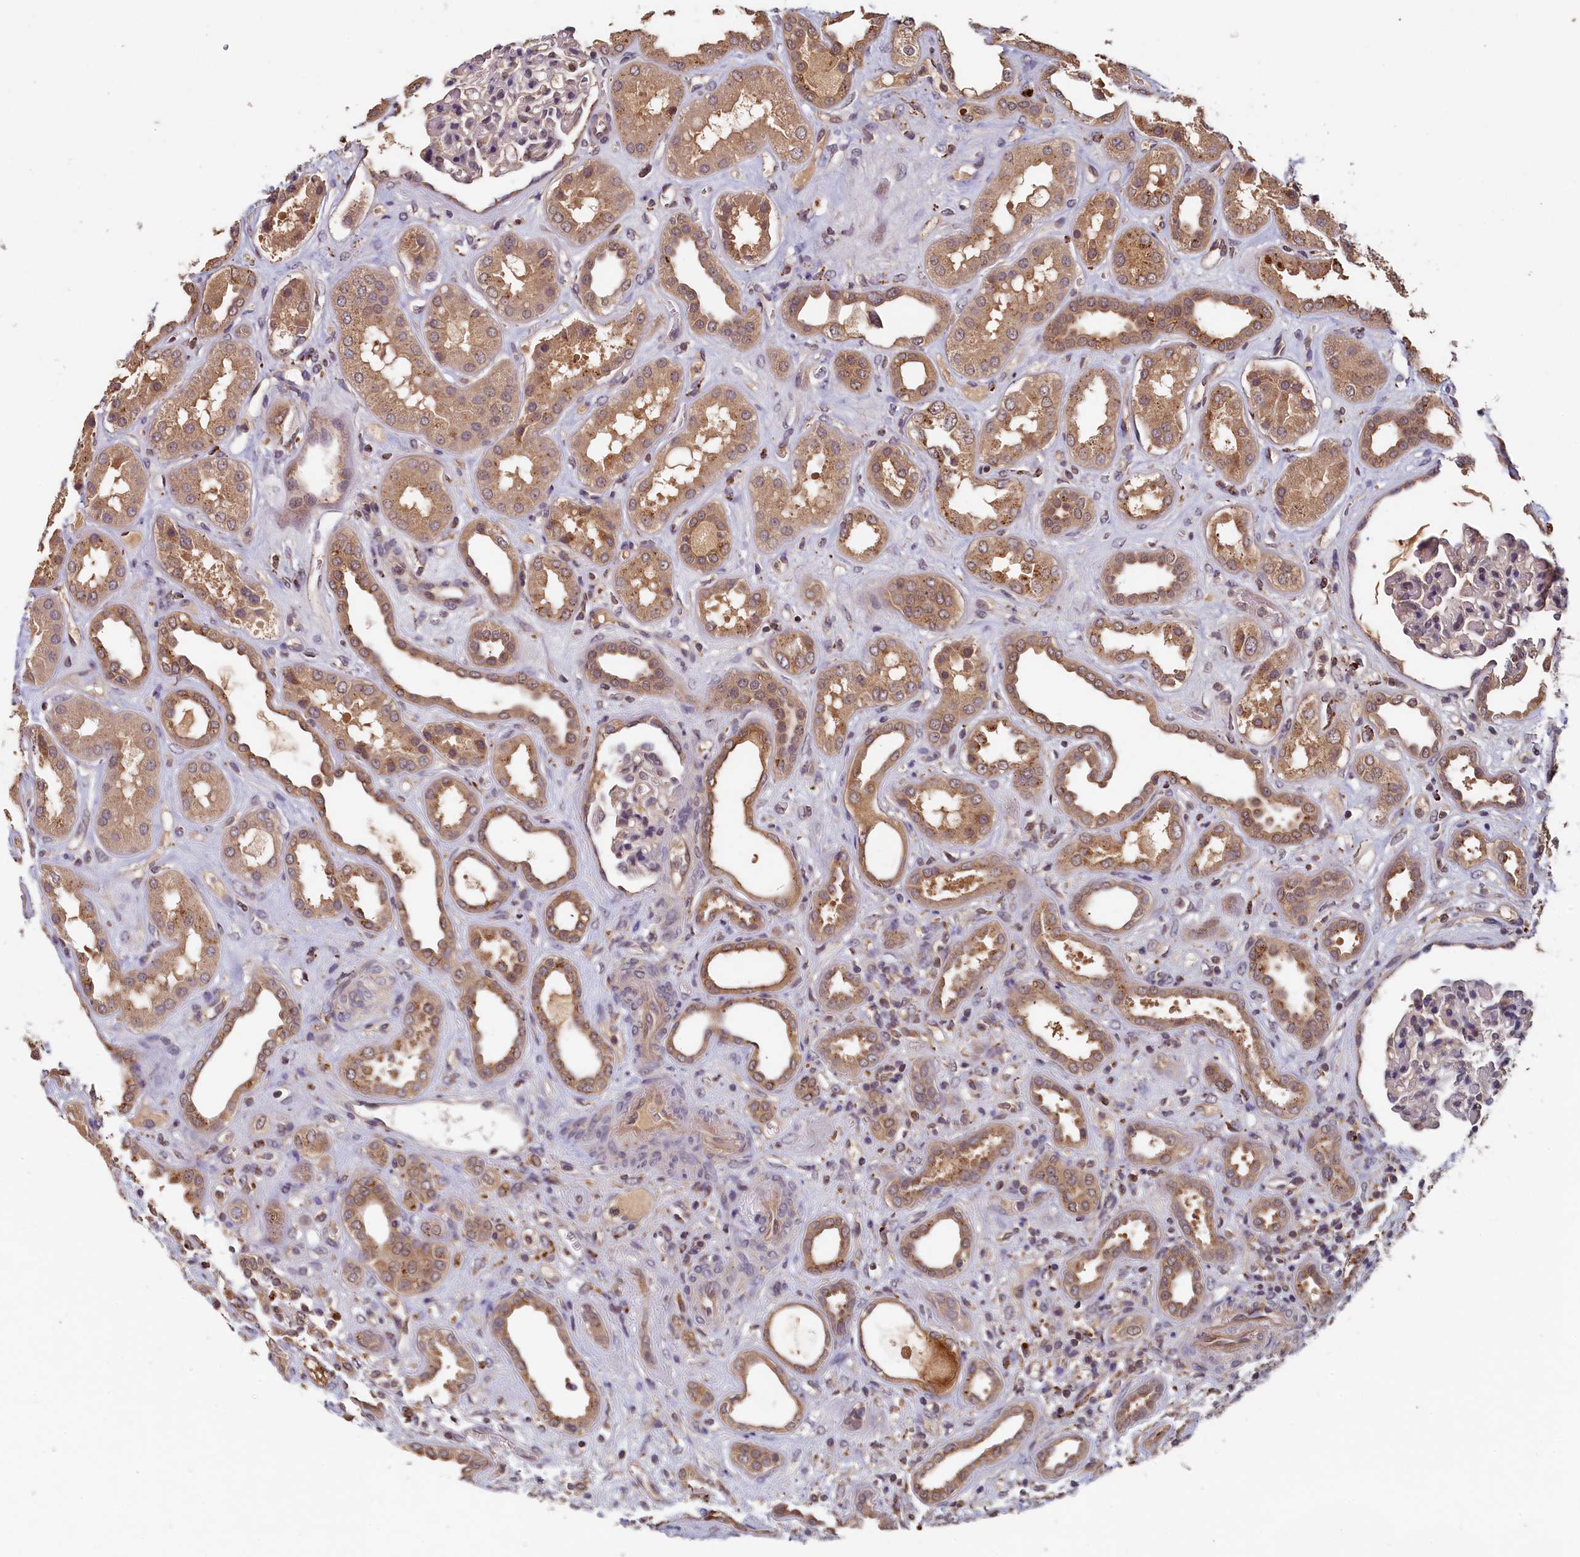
{"staining": {"intensity": "weak", "quantity": ">75%", "location": "cytoplasmic/membranous,nuclear"}, "tissue": "kidney", "cell_type": "Cells in glomeruli", "image_type": "normal", "snomed": [{"axis": "morphology", "description": "Normal tissue, NOS"}, {"axis": "topography", "description": "Kidney"}], "caption": "Kidney stained with a protein marker exhibits weak staining in cells in glomeruli.", "gene": "NUBP2", "patient": {"sex": "male", "age": 59}}